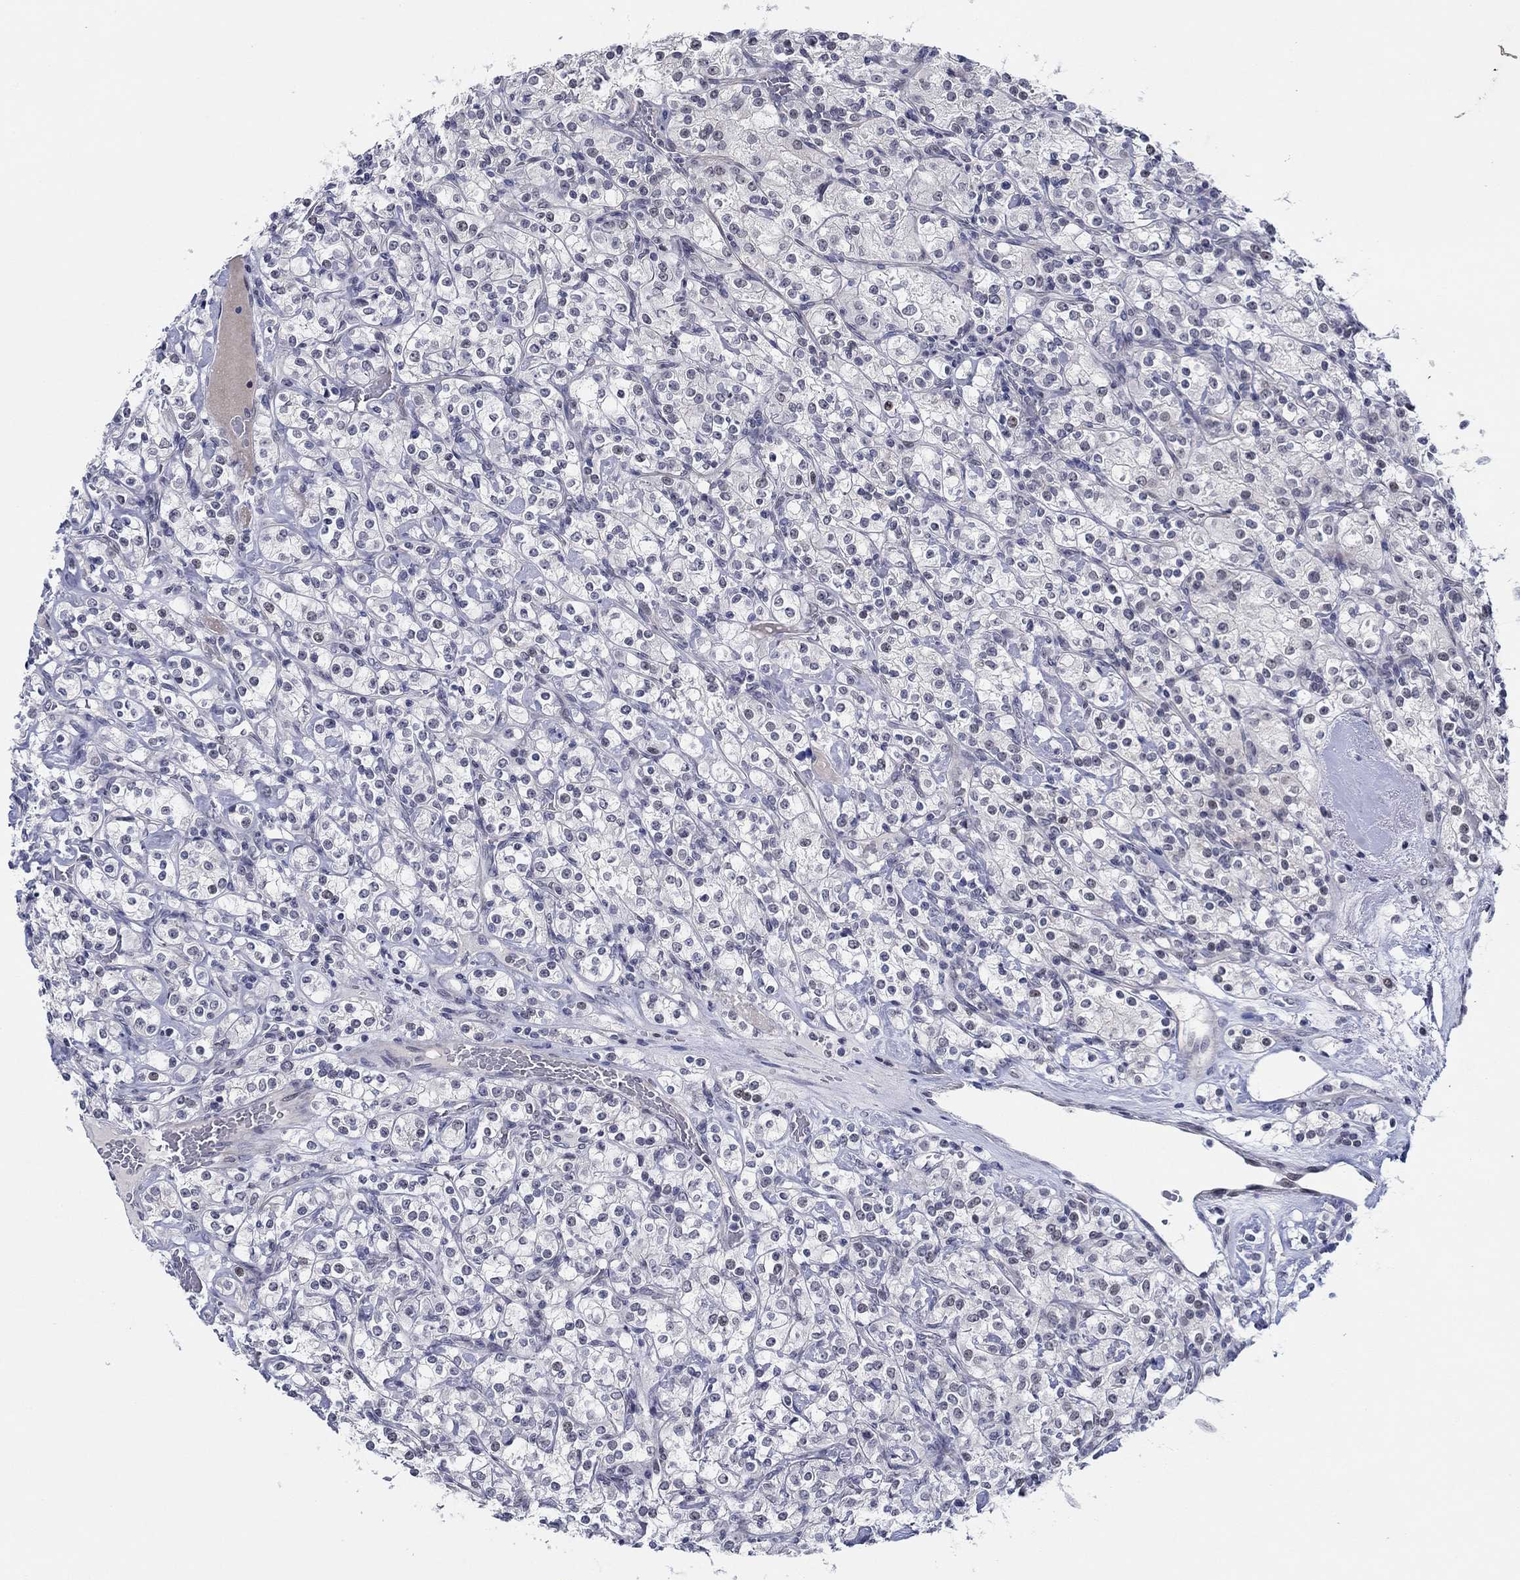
{"staining": {"intensity": "negative", "quantity": "none", "location": "none"}, "tissue": "renal cancer", "cell_type": "Tumor cells", "image_type": "cancer", "snomed": [{"axis": "morphology", "description": "Adenocarcinoma, NOS"}, {"axis": "topography", "description": "Kidney"}], "caption": "Tumor cells show no significant positivity in renal cancer (adenocarcinoma).", "gene": "SLC34A1", "patient": {"sex": "male", "age": 77}}